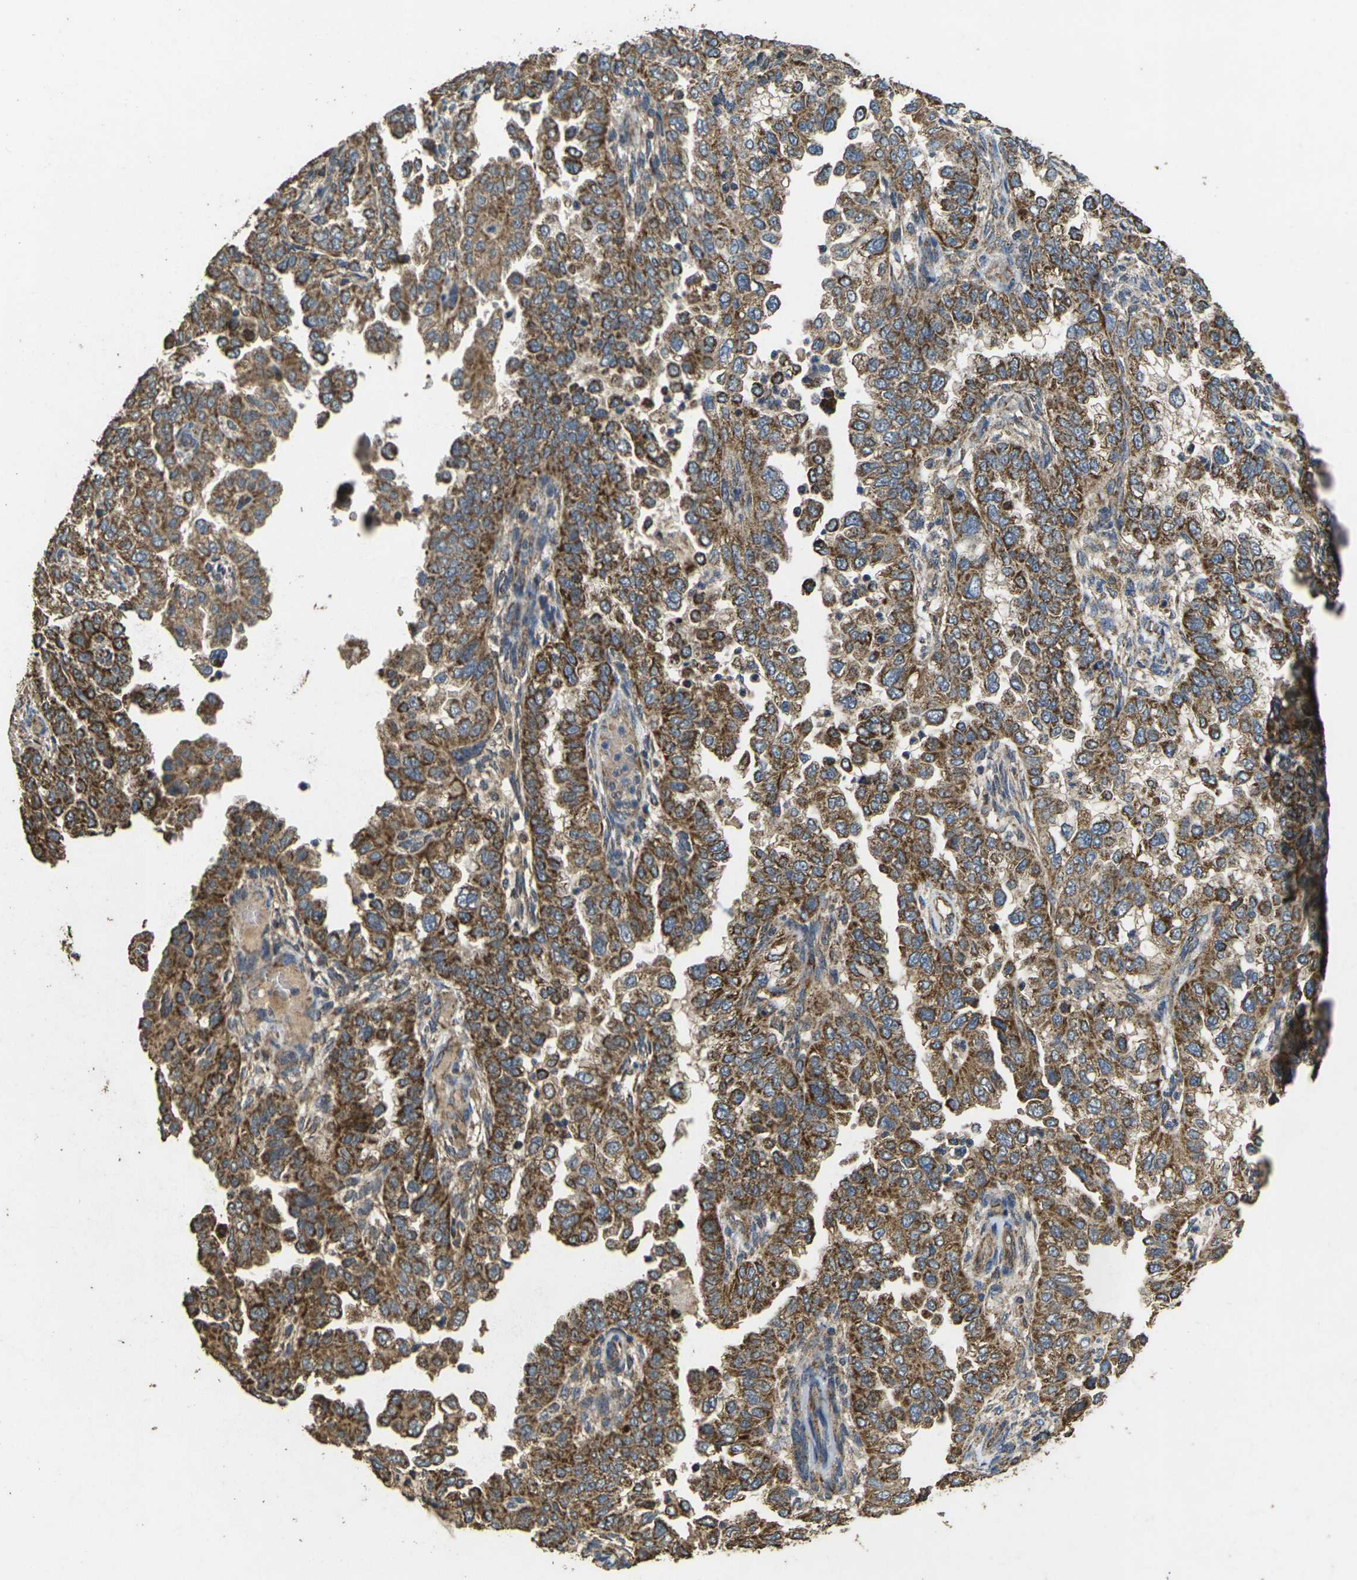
{"staining": {"intensity": "moderate", "quantity": ">75%", "location": "cytoplasmic/membranous"}, "tissue": "endometrial cancer", "cell_type": "Tumor cells", "image_type": "cancer", "snomed": [{"axis": "morphology", "description": "Adenocarcinoma, NOS"}, {"axis": "topography", "description": "Endometrium"}], "caption": "Immunohistochemical staining of human adenocarcinoma (endometrial) displays moderate cytoplasmic/membranous protein expression in approximately >75% of tumor cells. Nuclei are stained in blue.", "gene": "MAPK11", "patient": {"sex": "female", "age": 85}}